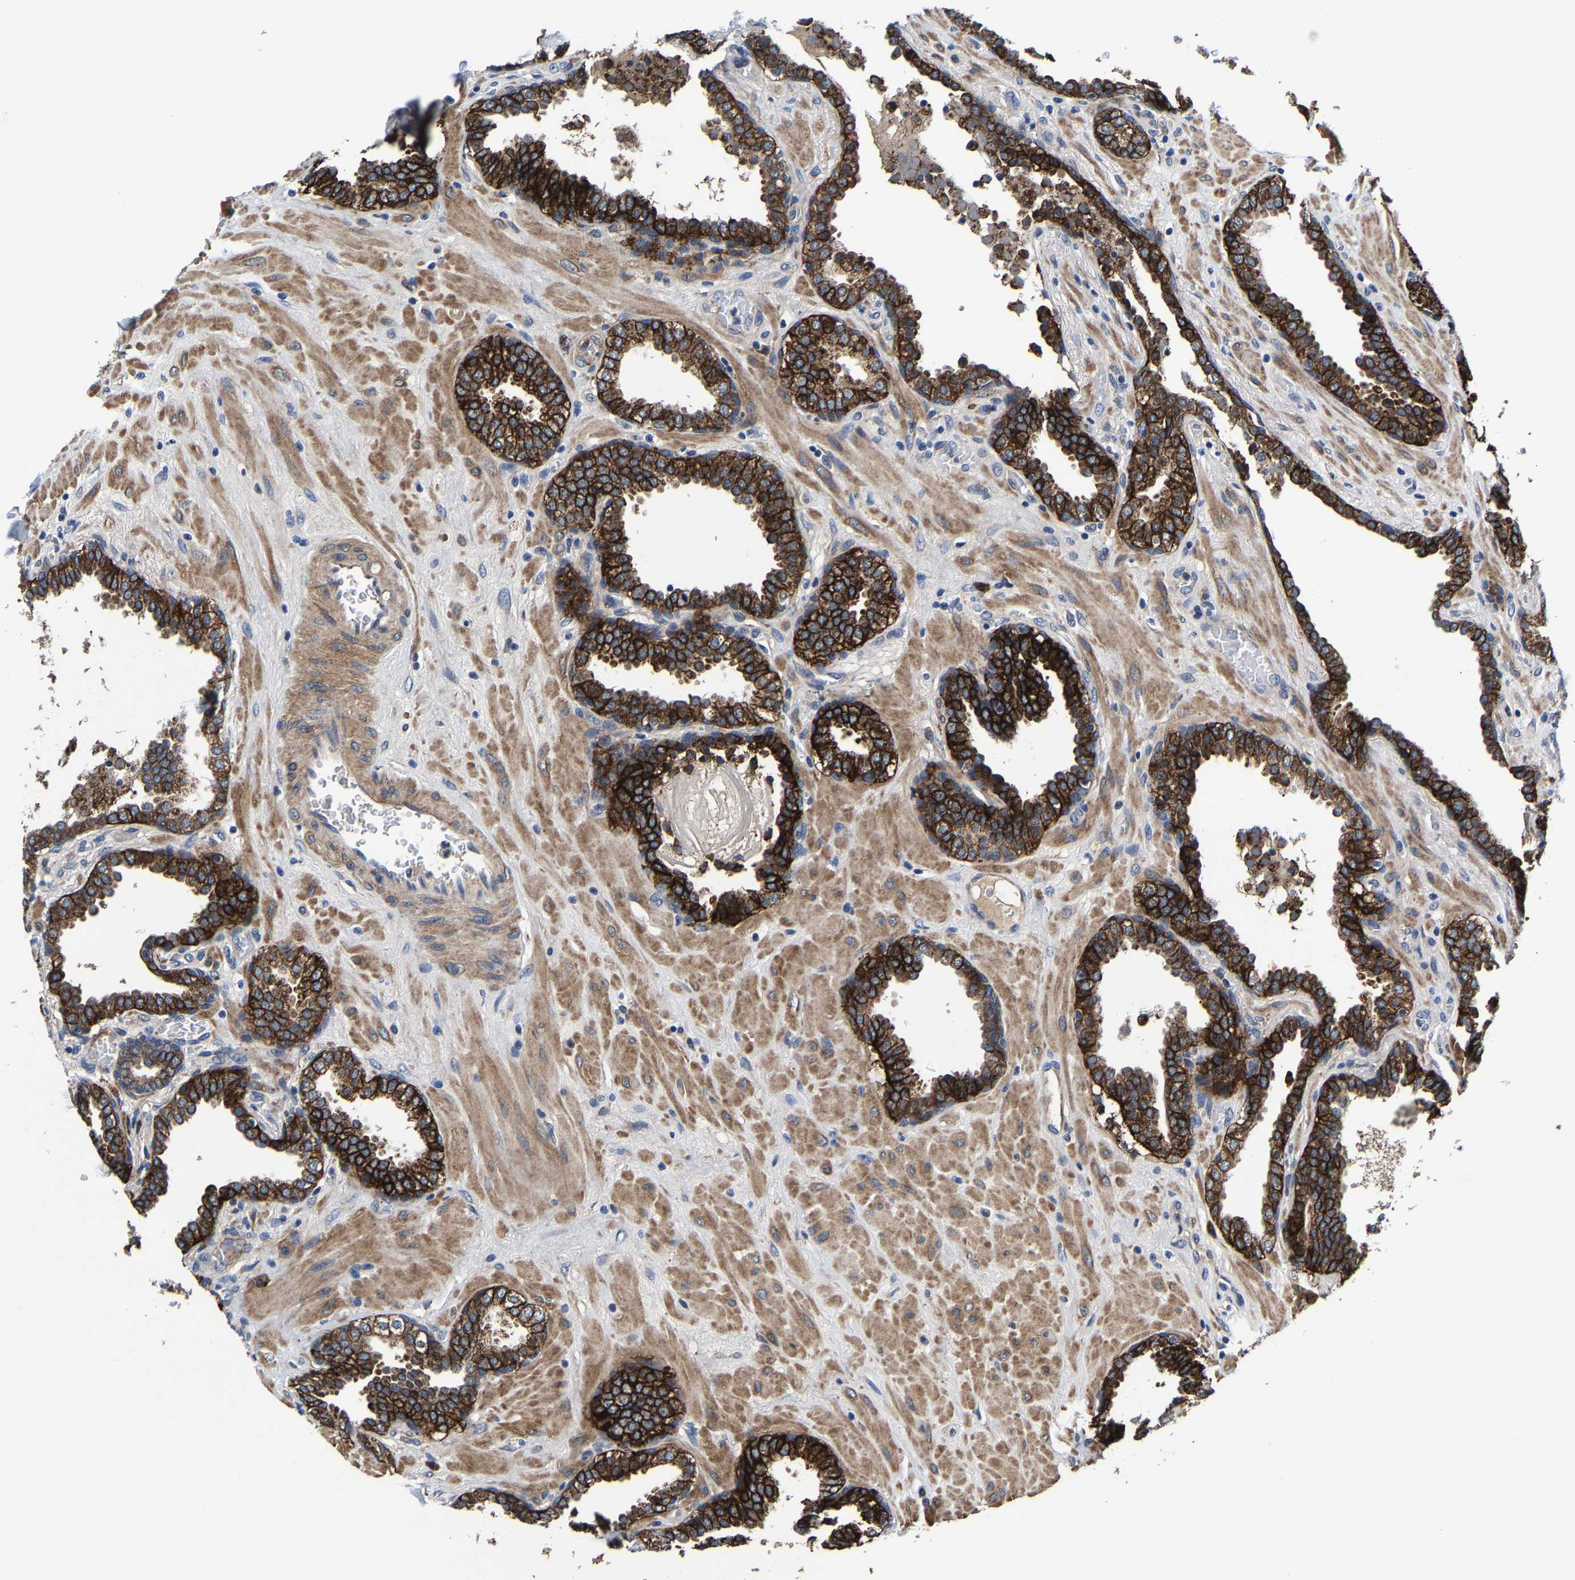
{"staining": {"intensity": "strong", "quantity": ">75%", "location": "cytoplasmic/membranous"}, "tissue": "prostate", "cell_type": "Glandular cells", "image_type": "normal", "snomed": [{"axis": "morphology", "description": "Normal tissue, NOS"}, {"axis": "topography", "description": "Prostate"}], "caption": "A micrograph showing strong cytoplasmic/membranous expression in about >75% of glandular cells in normal prostate, as visualized by brown immunohistochemical staining.", "gene": "SLC12A2", "patient": {"sex": "male", "age": 51}}